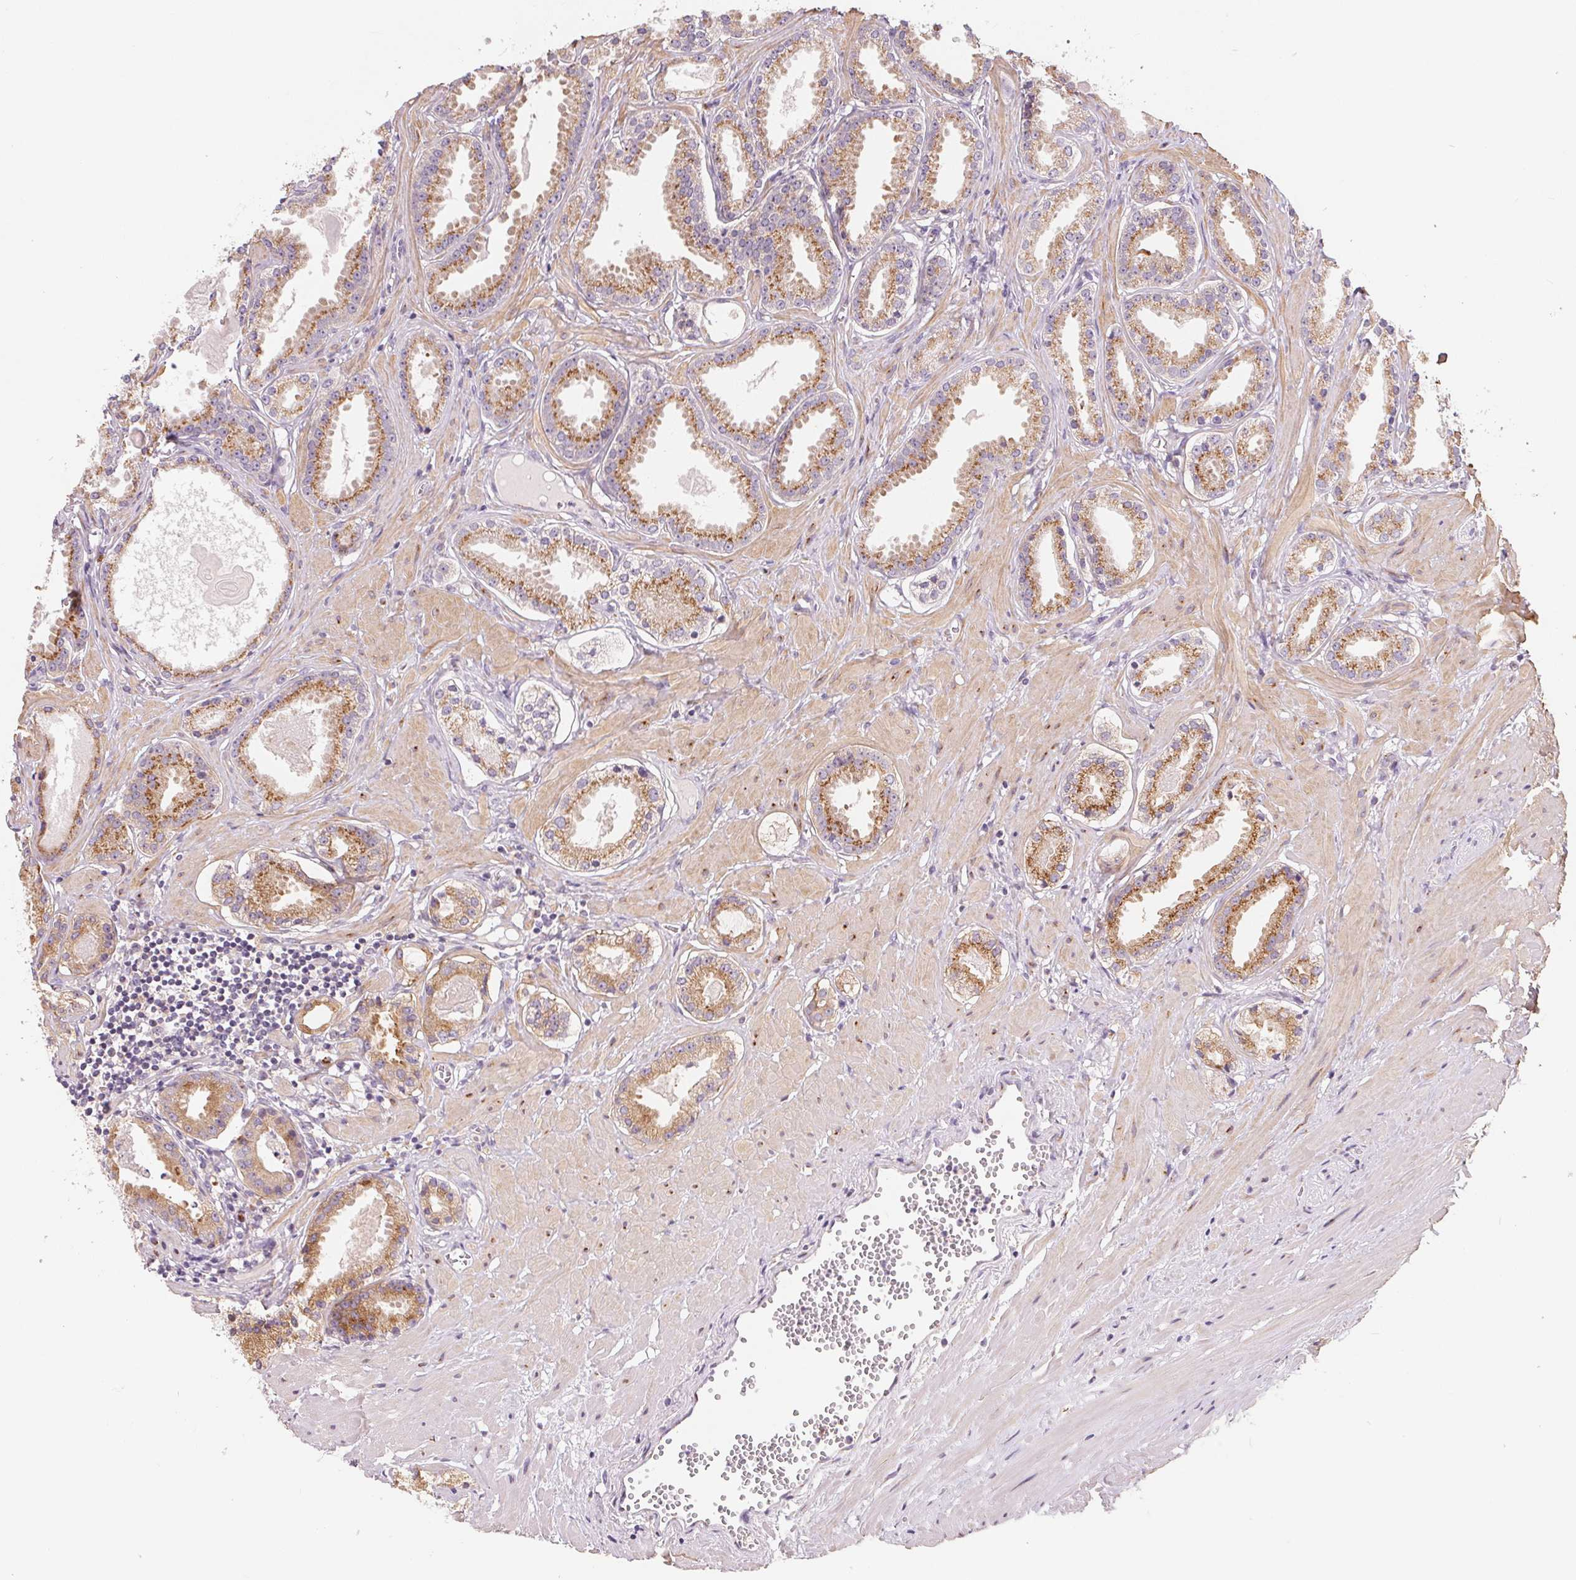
{"staining": {"intensity": "moderate", "quantity": ">75%", "location": "cytoplasmic/membranous"}, "tissue": "prostate cancer", "cell_type": "Tumor cells", "image_type": "cancer", "snomed": [{"axis": "morphology", "description": "Adenocarcinoma, NOS"}, {"axis": "morphology", "description": "Adenocarcinoma, Low grade"}, {"axis": "topography", "description": "Prostate"}], "caption": "Prostate cancer (adenocarcinoma (low-grade)) was stained to show a protein in brown. There is medium levels of moderate cytoplasmic/membranous staining in about >75% of tumor cells.", "gene": "DRAM2", "patient": {"sex": "male", "age": 64}}